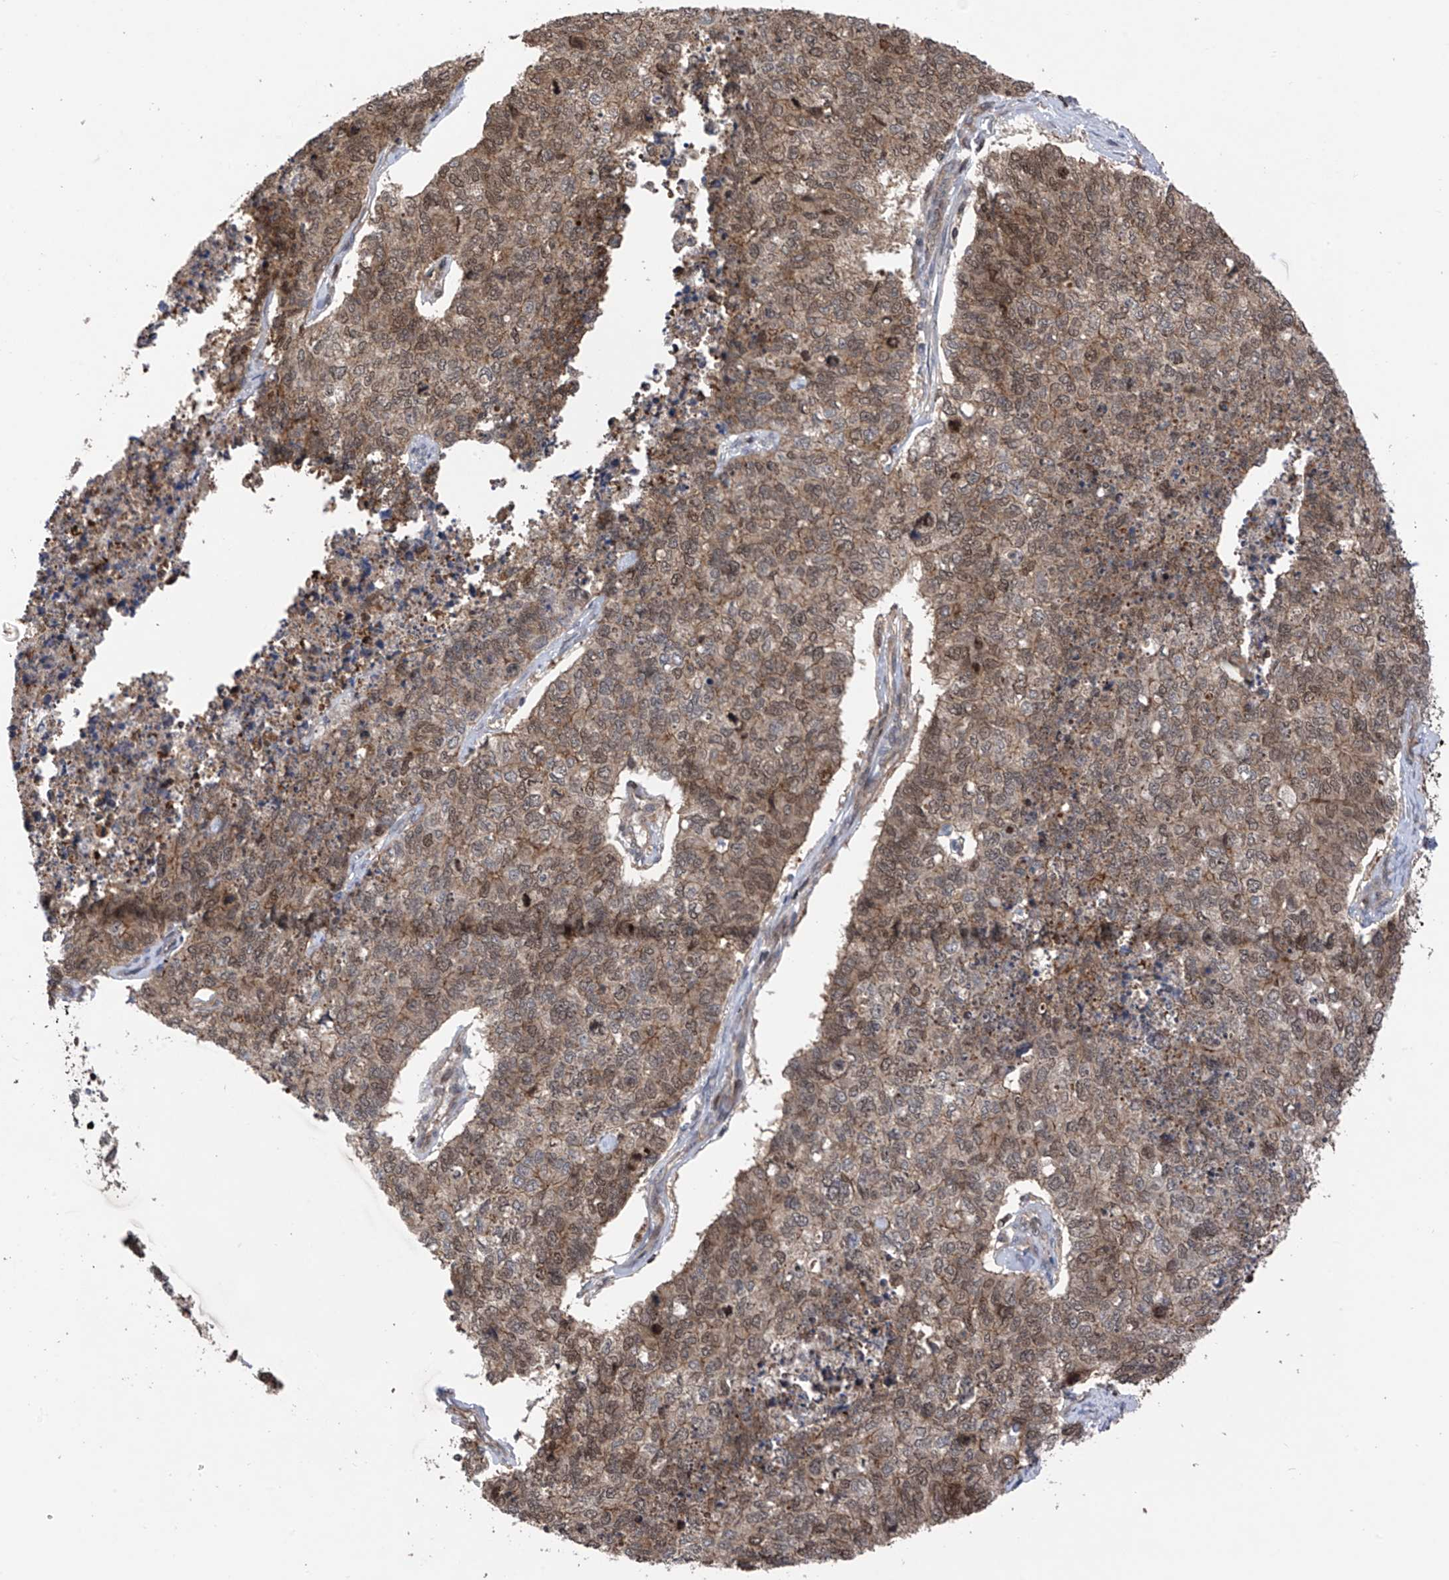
{"staining": {"intensity": "moderate", "quantity": ">75%", "location": "cytoplasmic/membranous,nuclear"}, "tissue": "cervical cancer", "cell_type": "Tumor cells", "image_type": "cancer", "snomed": [{"axis": "morphology", "description": "Squamous cell carcinoma, NOS"}, {"axis": "topography", "description": "Cervix"}], "caption": "Moderate cytoplasmic/membranous and nuclear positivity for a protein is seen in approximately >75% of tumor cells of squamous cell carcinoma (cervical) using immunohistochemistry (IHC).", "gene": "DNAJC9", "patient": {"sex": "female", "age": 63}}